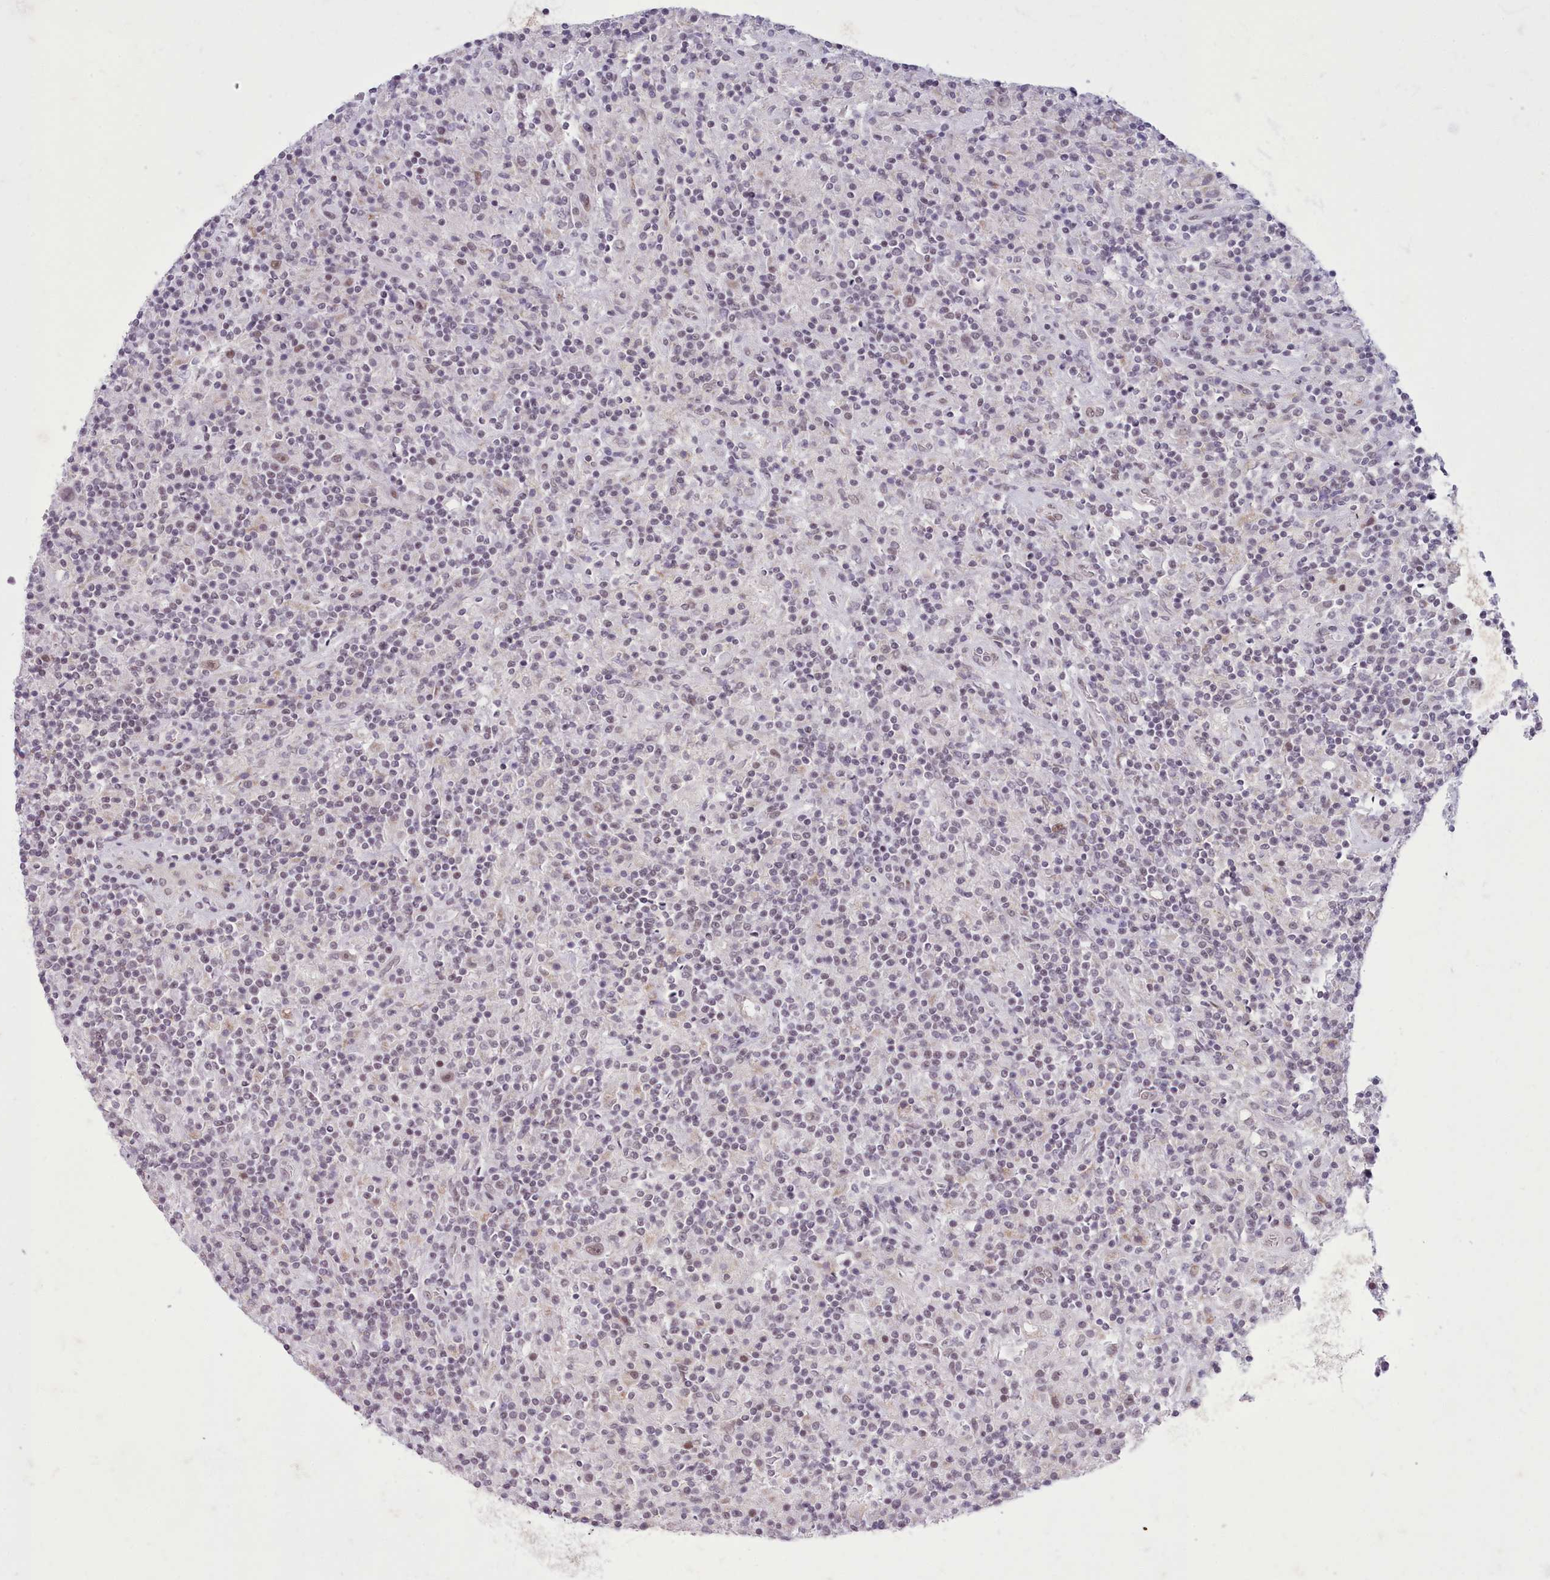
{"staining": {"intensity": "weak", "quantity": "25%-75%", "location": "nuclear"}, "tissue": "lymphoma", "cell_type": "Tumor cells", "image_type": "cancer", "snomed": [{"axis": "morphology", "description": "Hodgkin's disease, NOS"}, {"axis": "topography", "description": "Lymph node"}], "caption": "Immunohistochemical staining of human Hodgkin's disease displays low levels of weak nuclear protein staining in approximately 25%-75% of tumor cells. (DAB IHC, brown staining for protein, blue staining for nuclei).", "gene": "RFX1", "patient": {"sex": "male", "age": 70}}